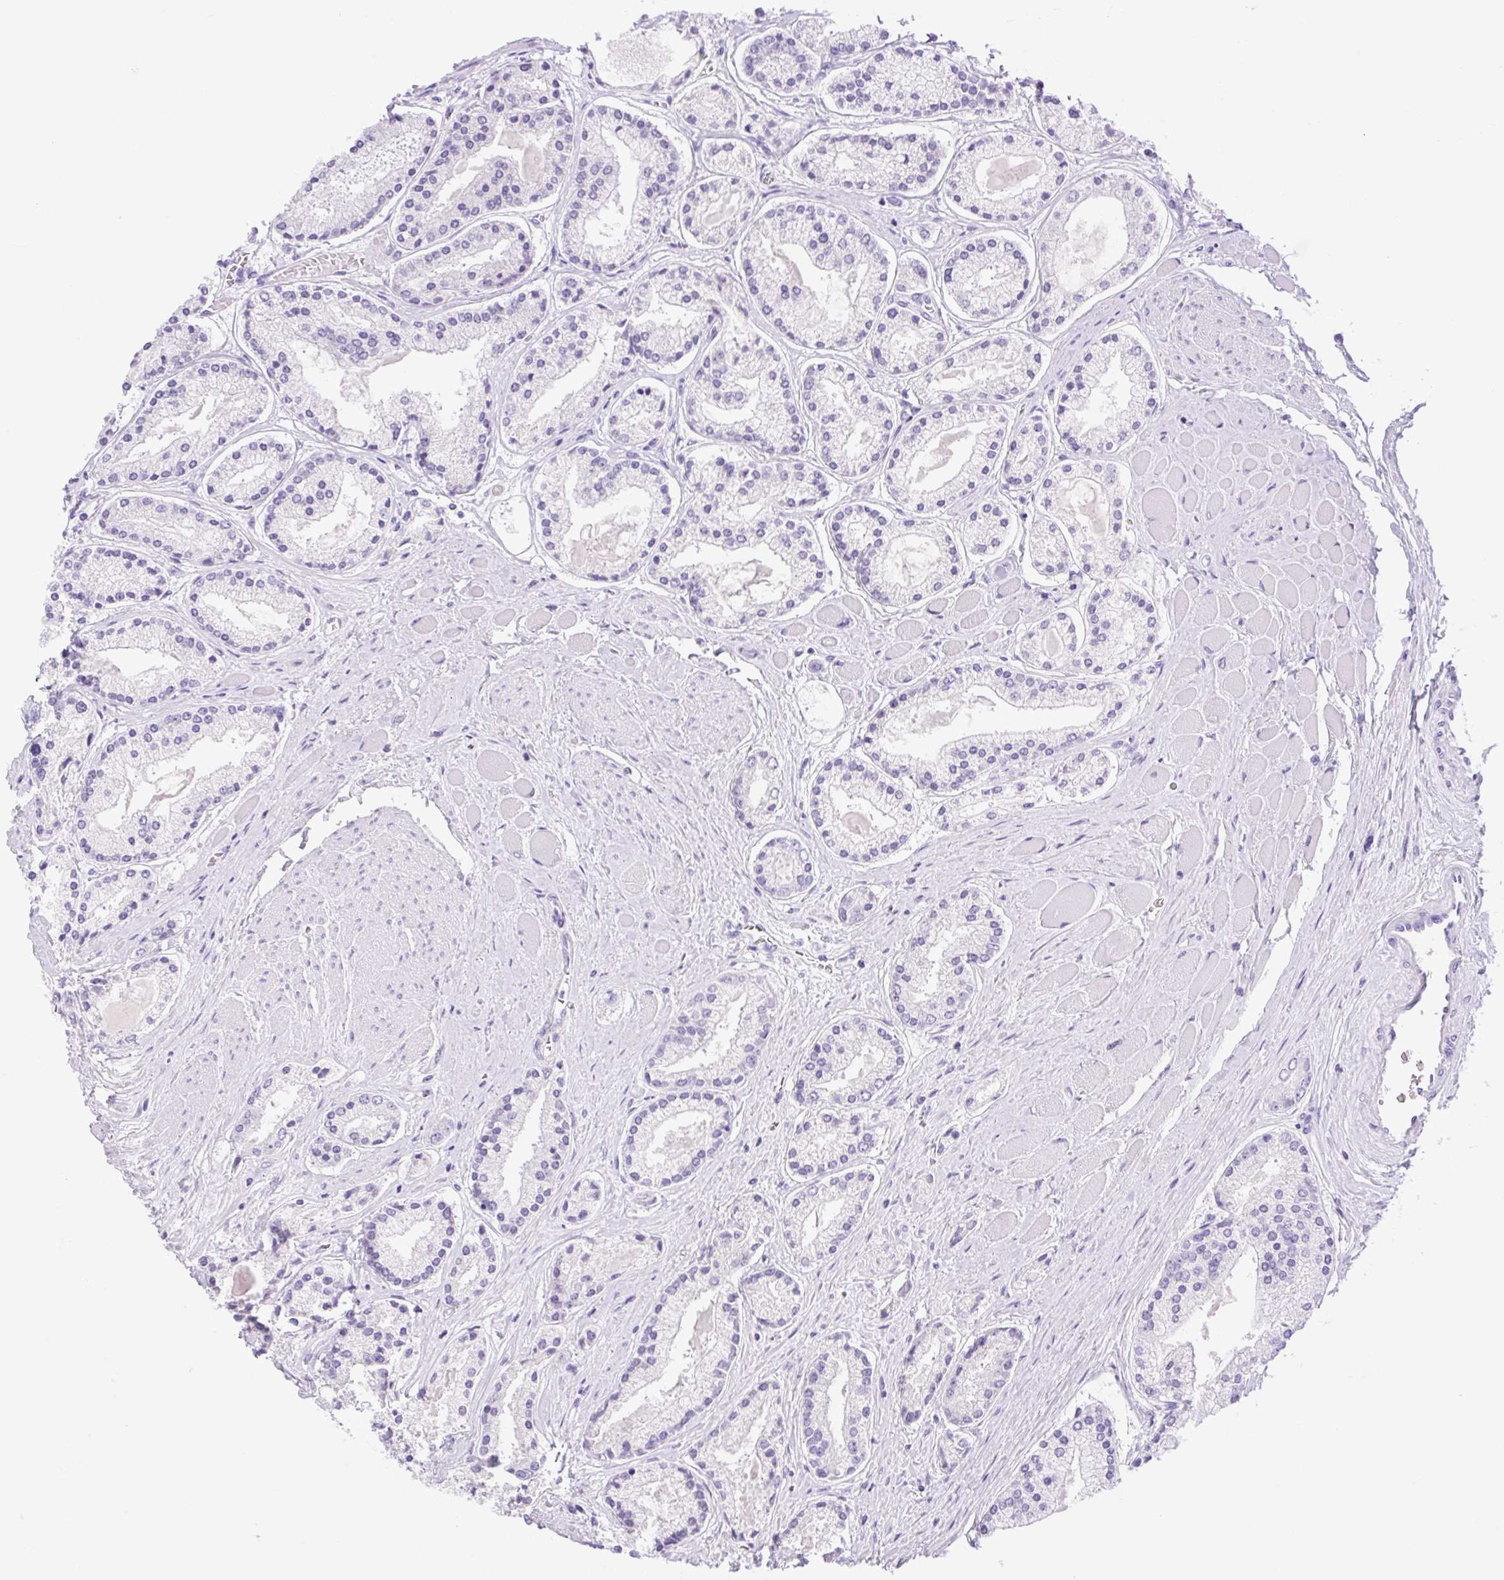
{"staining": {"intensity": "negative", "quantity": "none", "location": "none"}, "tissue": "prostate cancer", "cell_type": "Tumor cells", "image_type": "cancer", "snomed": [{"axis": "morphology", "description": "Adenocarcinoma, High grade"}, {"axis": "topography", "description": "Prostate"}], "caption": "A micrograph of human prostate cancer is negative for staining in tumor cells.", "gene": "SLC25A40", "patient": {"sex": "male", "age": 67}}